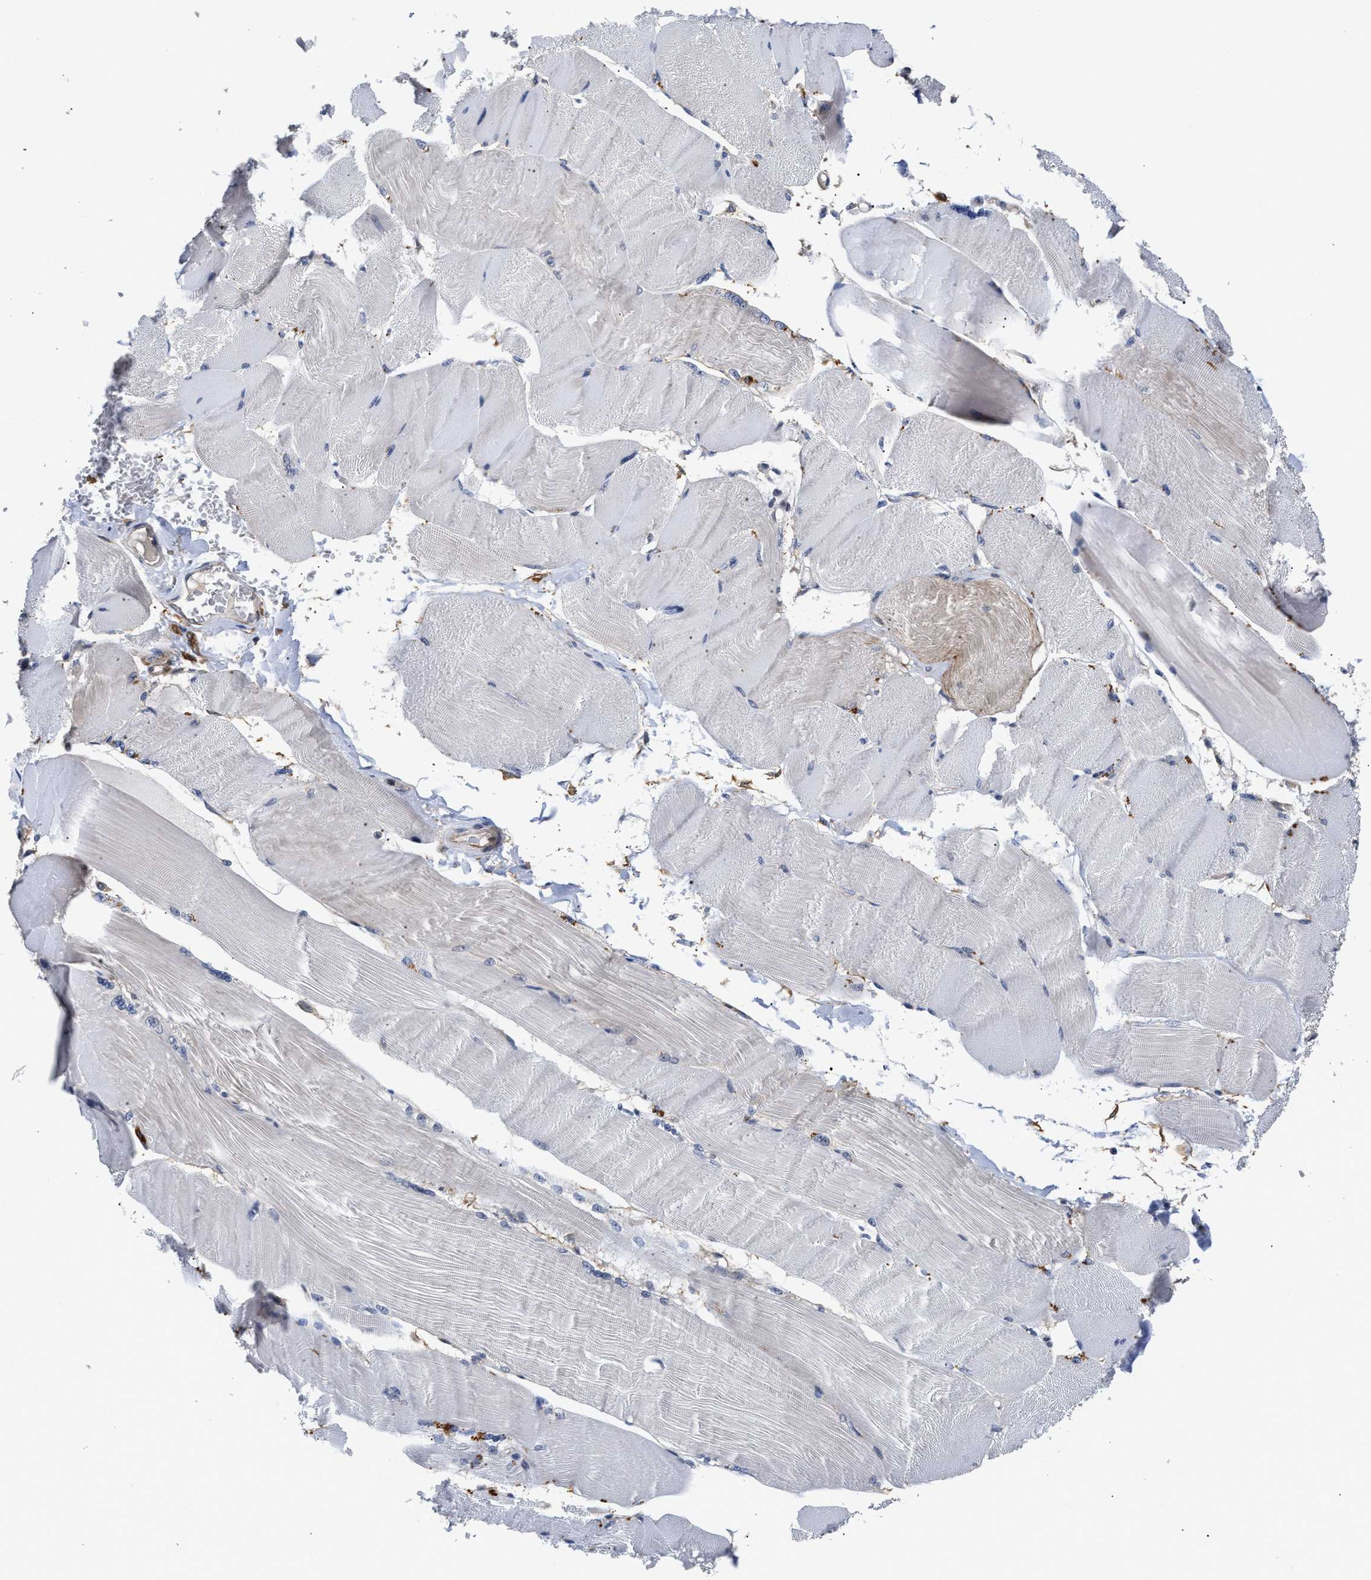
{"staining": {"intensity": "weak", "quantity": "<25%", "location": "cytoplasmic/membranous"}, "tissue": "skeletal muscle", "cell_type": "Myocytes", "image_type": "normal", "snomed": [{"axis": "morphology", "description": "Normal tissue, NOS"}, {"axis": "topography", "description": "Skin"}, {"axis": "topography", "description": "Skeletal muscle"}], "caption": "High power microscopy micrograph of an IHC micrograph of normal skeletal muscle, revealing no significant positivity in myocytes.", "gene": "AHNAK2", "patient": {"sex": "male", "age": 83}}